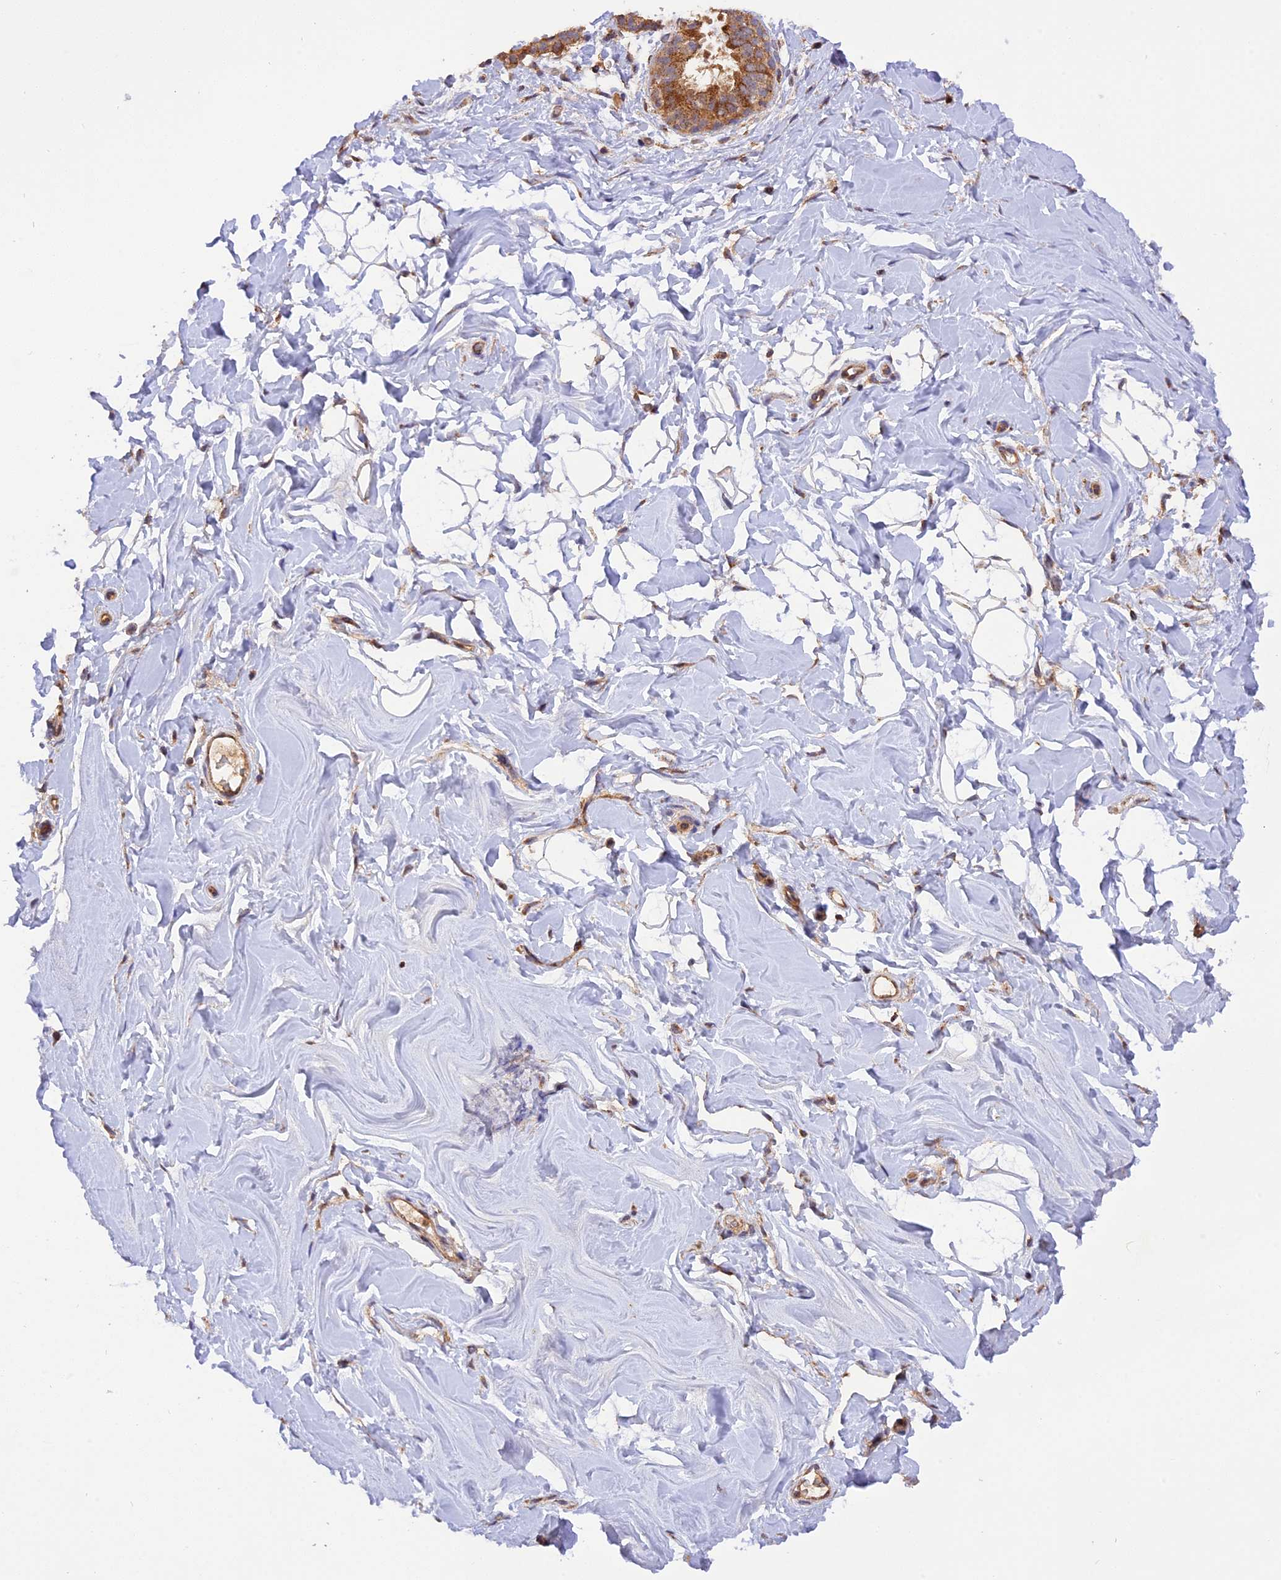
{"staining": {"intensity": "negative", "quantity": "none", "location": "none"}, "tissue": "adipose tissue", "cell_type": "Adipocytes", "image_type": "normal", "snomed": [{"axis": "morphology", "description": "Normal tissue, NOS"}, {"axis": "topography", "description": "Breast"}], "caption": "DAB (3,3'-diaminobenzidine) immunohistochemical staining of unremarkable adipose tissue demonstrates no significant positivity in adipocytes.", "gene": "PEX3", "patient": {"sex": "female", "age": 26}}